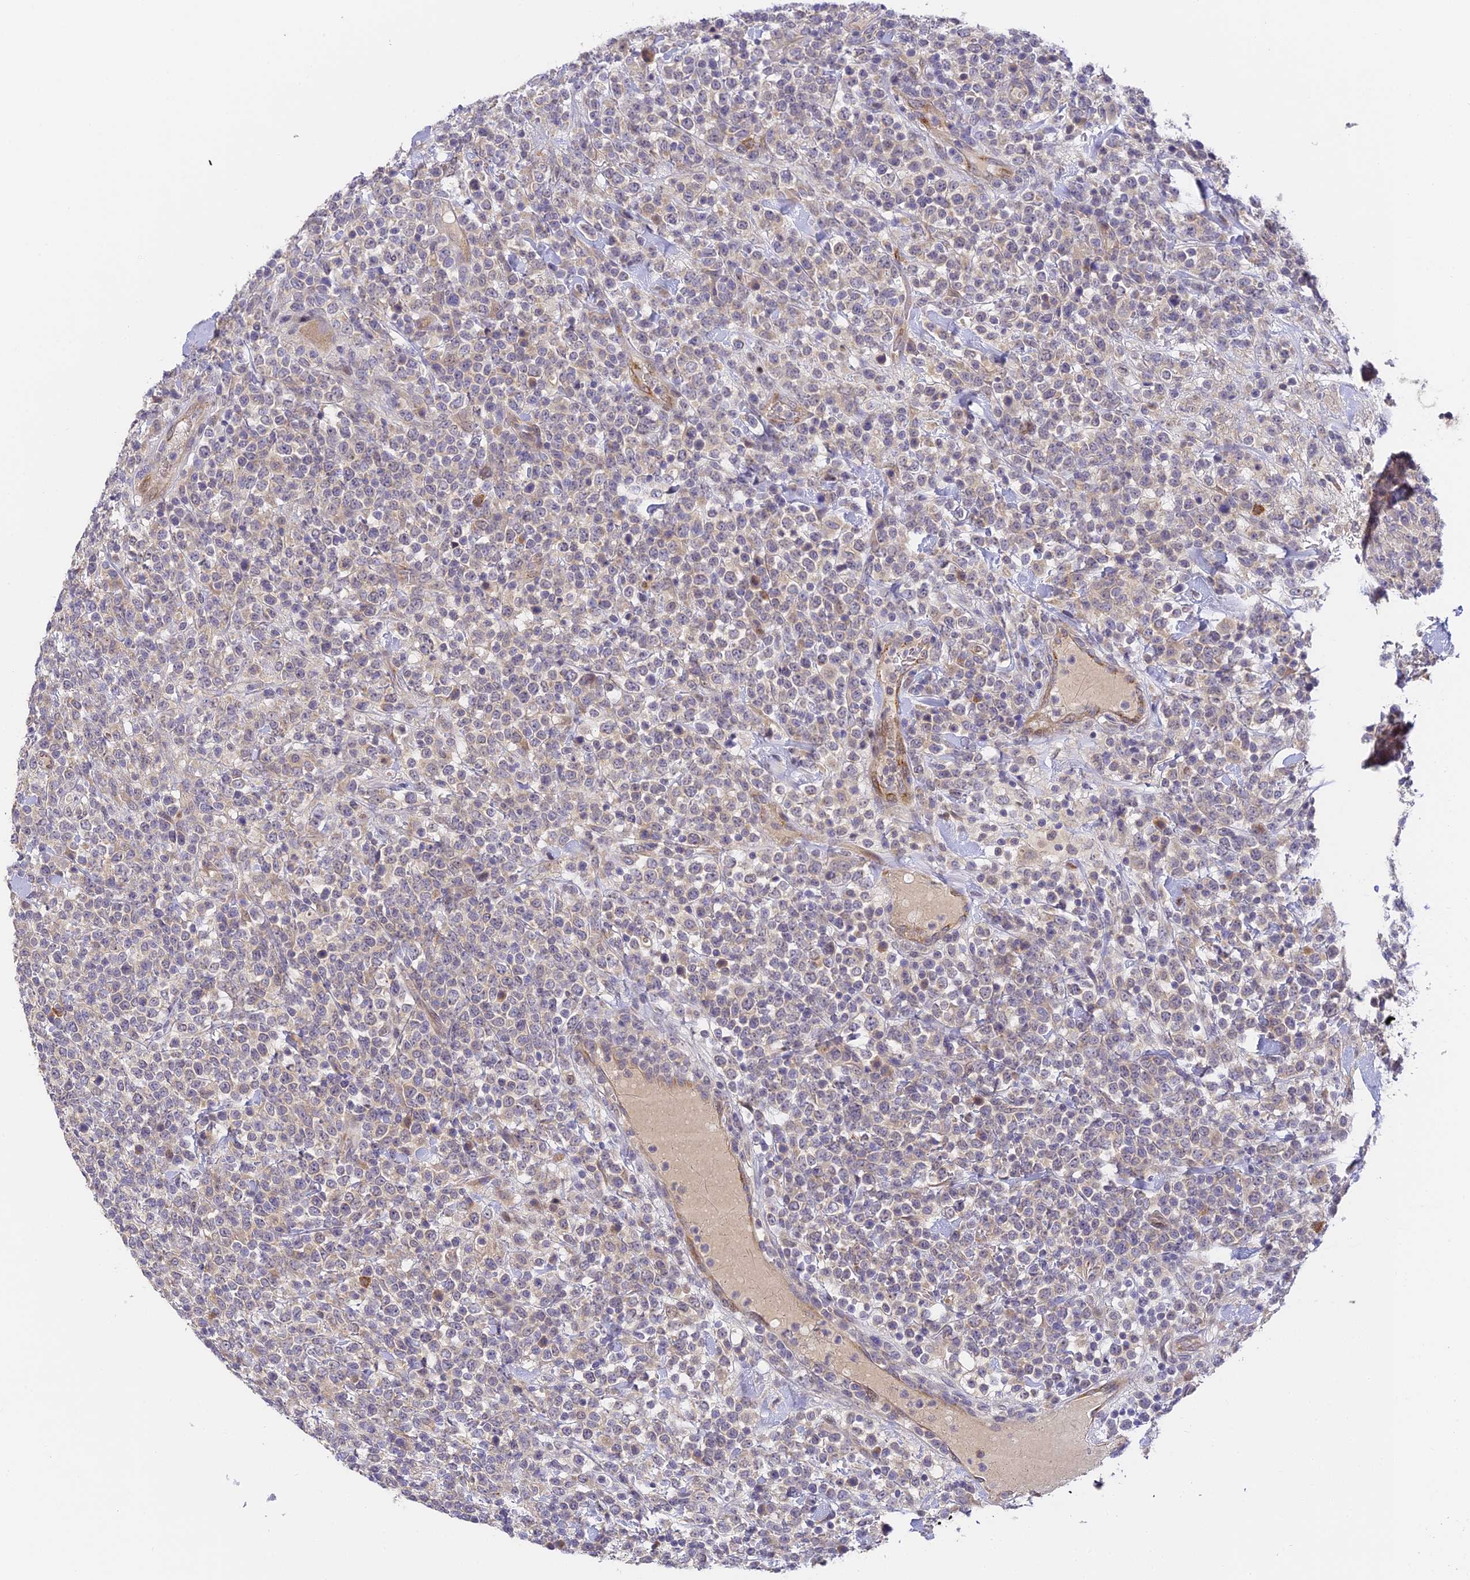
{"staining": {"intensity": "weak", "quantity": "<25%", "location": "cytoplasmic/membranous"}, "tissue": "lymphoma", "cell_type": "Tumor cells", "image_type": "cancer", "snomed": [{"axis": "morphology", "description": "Malignant lymphoma, non-Hodgkin's type, High grade"}, {"axis": "topography", "description": "Colon"}], "caption": "Malignant lymphoma, non-Hodgkin's type (high-grade) stained for a protein using immunohistochemistry demonstrates no staining tumor cells.", "gene": "DNAAF10", "patient": {"sex": "female", "age": 53}}